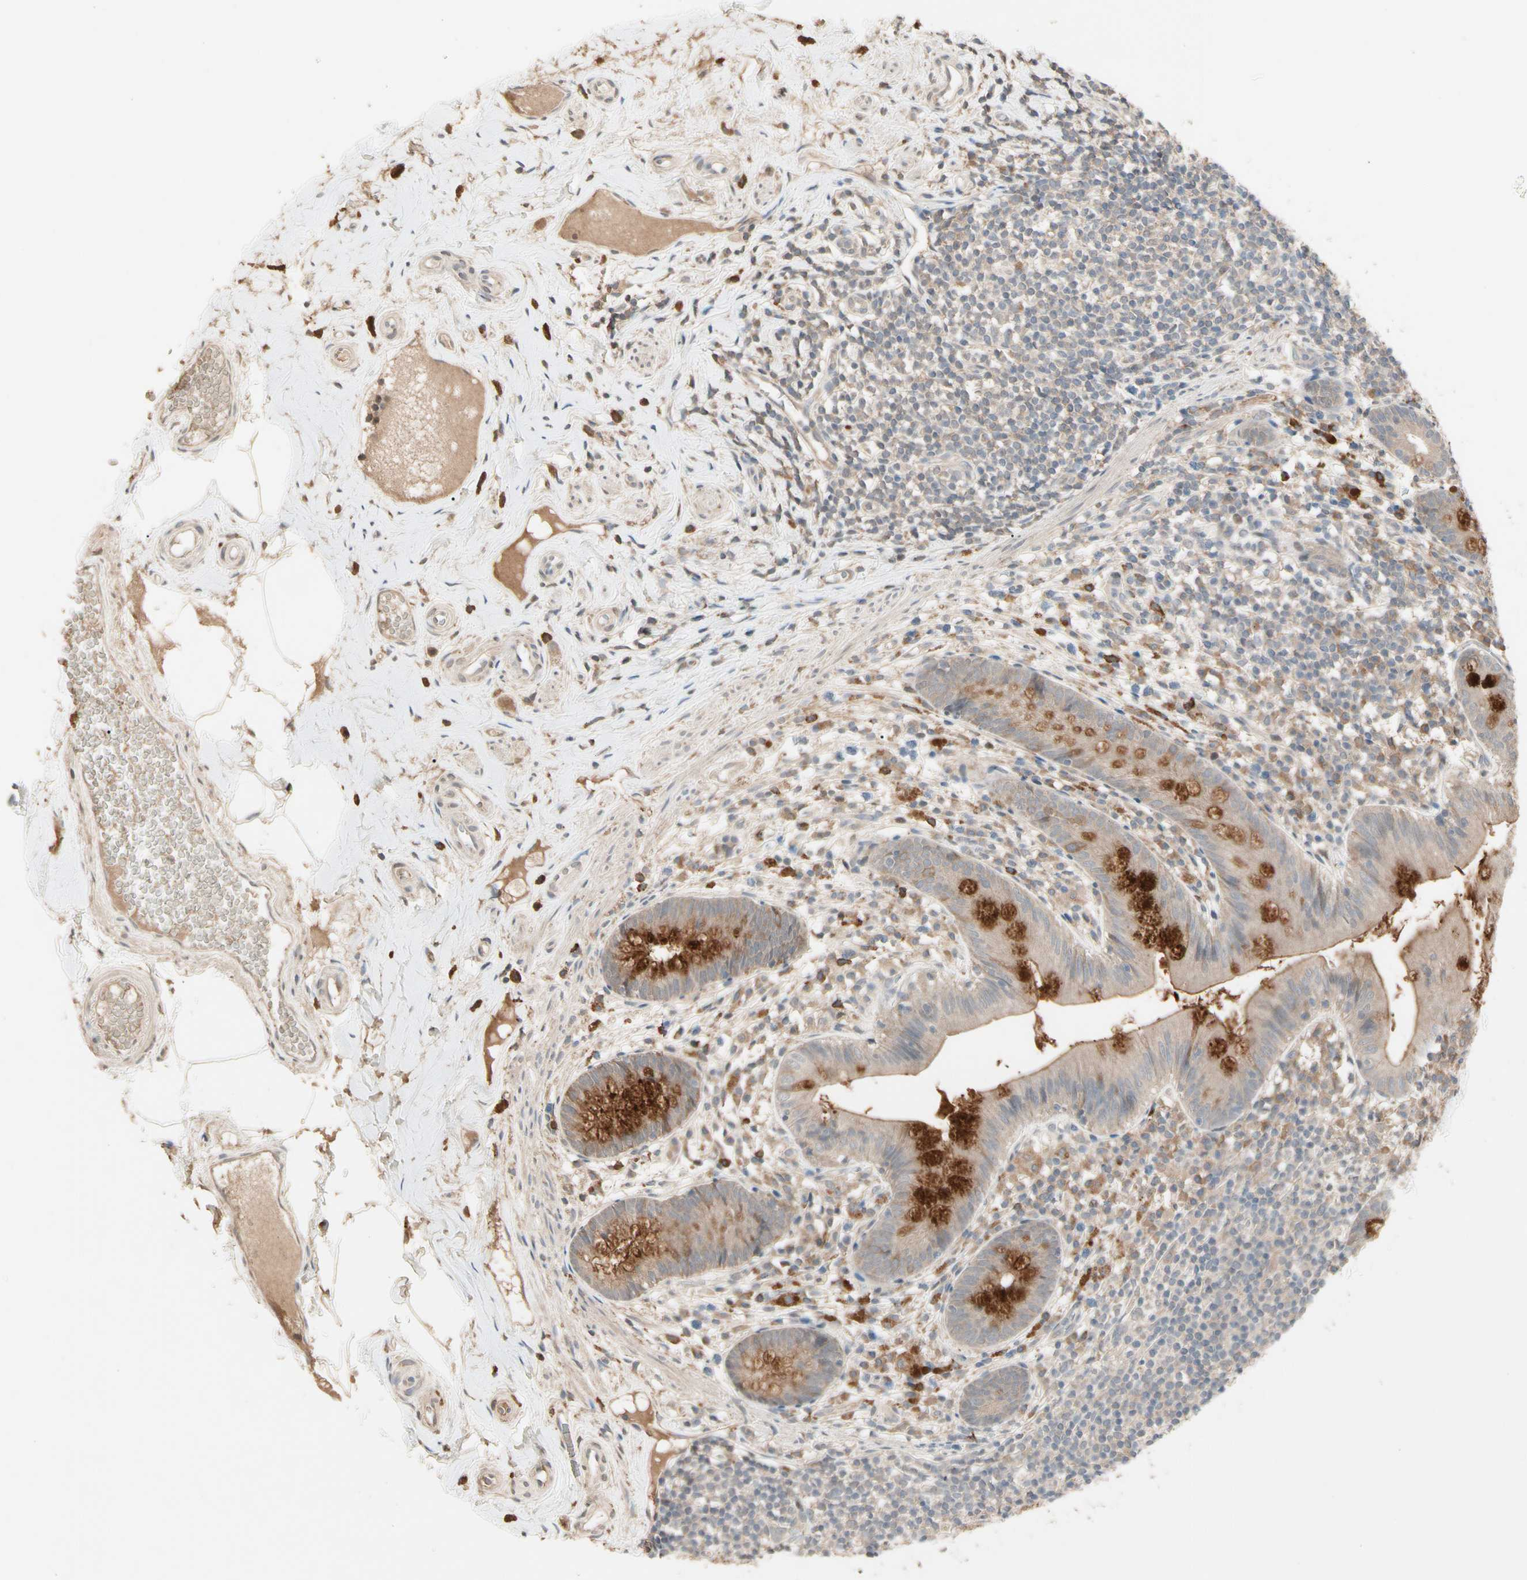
{"staining": {"intensity": "moderate", "quantity": "25%-75%", "location": "cytoplasmic/membranous"}, "tissue": "appendix", "cell_type": "Glandular cells", "image_type": "normal", "snomed": [{"axis": "morphology", "description": "Normal tissue, NOS"}, {"axis": "topography", "description": "Appendix"}], "caption": "Appendix stained for a protein displays moderate cytoplasmic/membranous positivity in glandular cells. (Brightfield microscopy of DAB IHC at high magnification).", "gene": "ATG4C", "patient": {"sex": "male", "age": 52}}